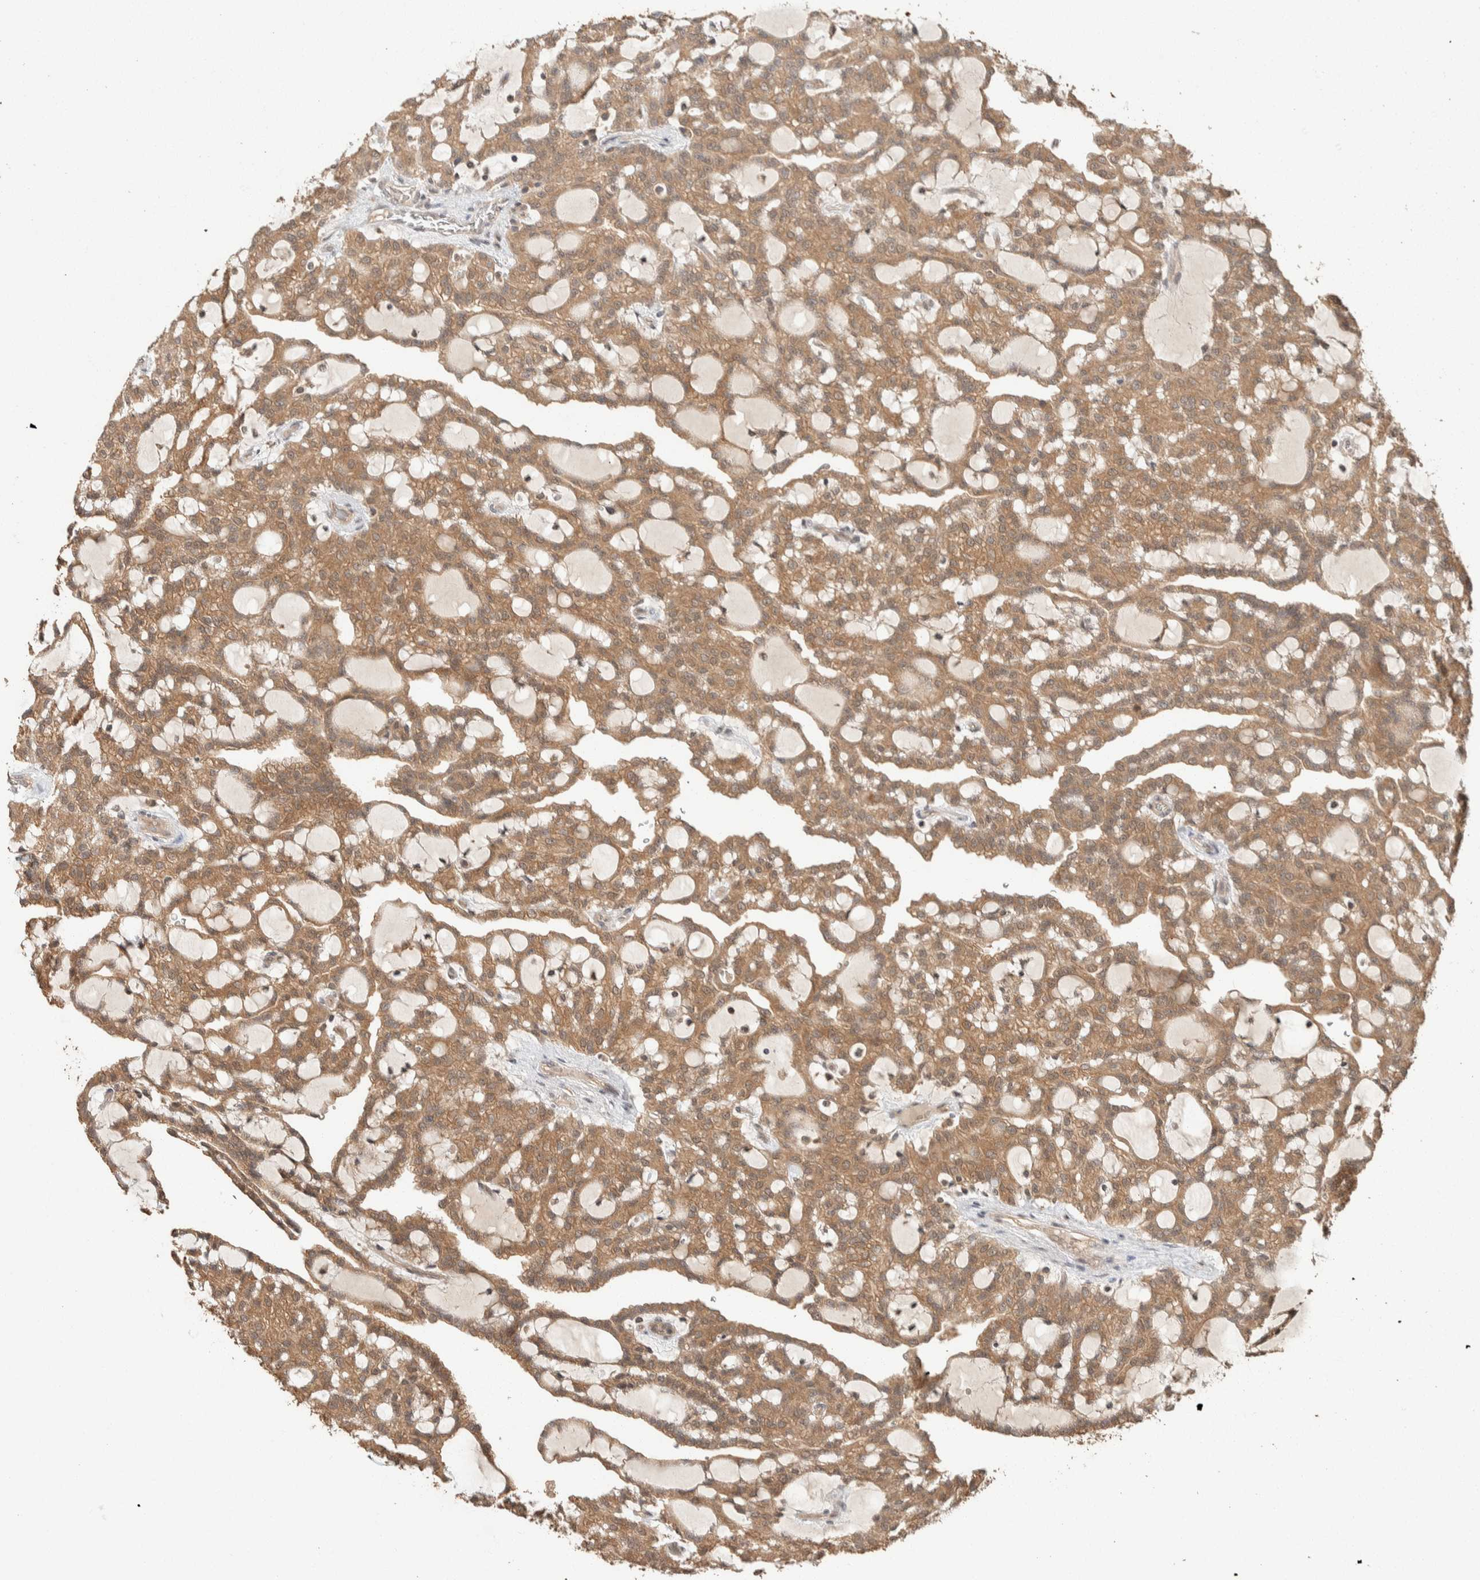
{"staining": {"intensity": "moderate", "quantity": ">75%", "location": "cytoplasmic/membranous"}, "tissue": "renal cancer", "cell_type": "Tumor cells", "image_type": "cancer", "snomed": [{"axis": "morphology", "description": "Adenocarcinoma, NOS"}, {"axis": "topography", "description": "Kidney"}], "caption": "Brown immunohistochemical staining in human adenocarcinoma (renal) shows moderate cytoplasmic/membranous expression in about >75% of tumor cells.", "gene": "ZNF567", "patient": {"sex": "male", "age": 63}}